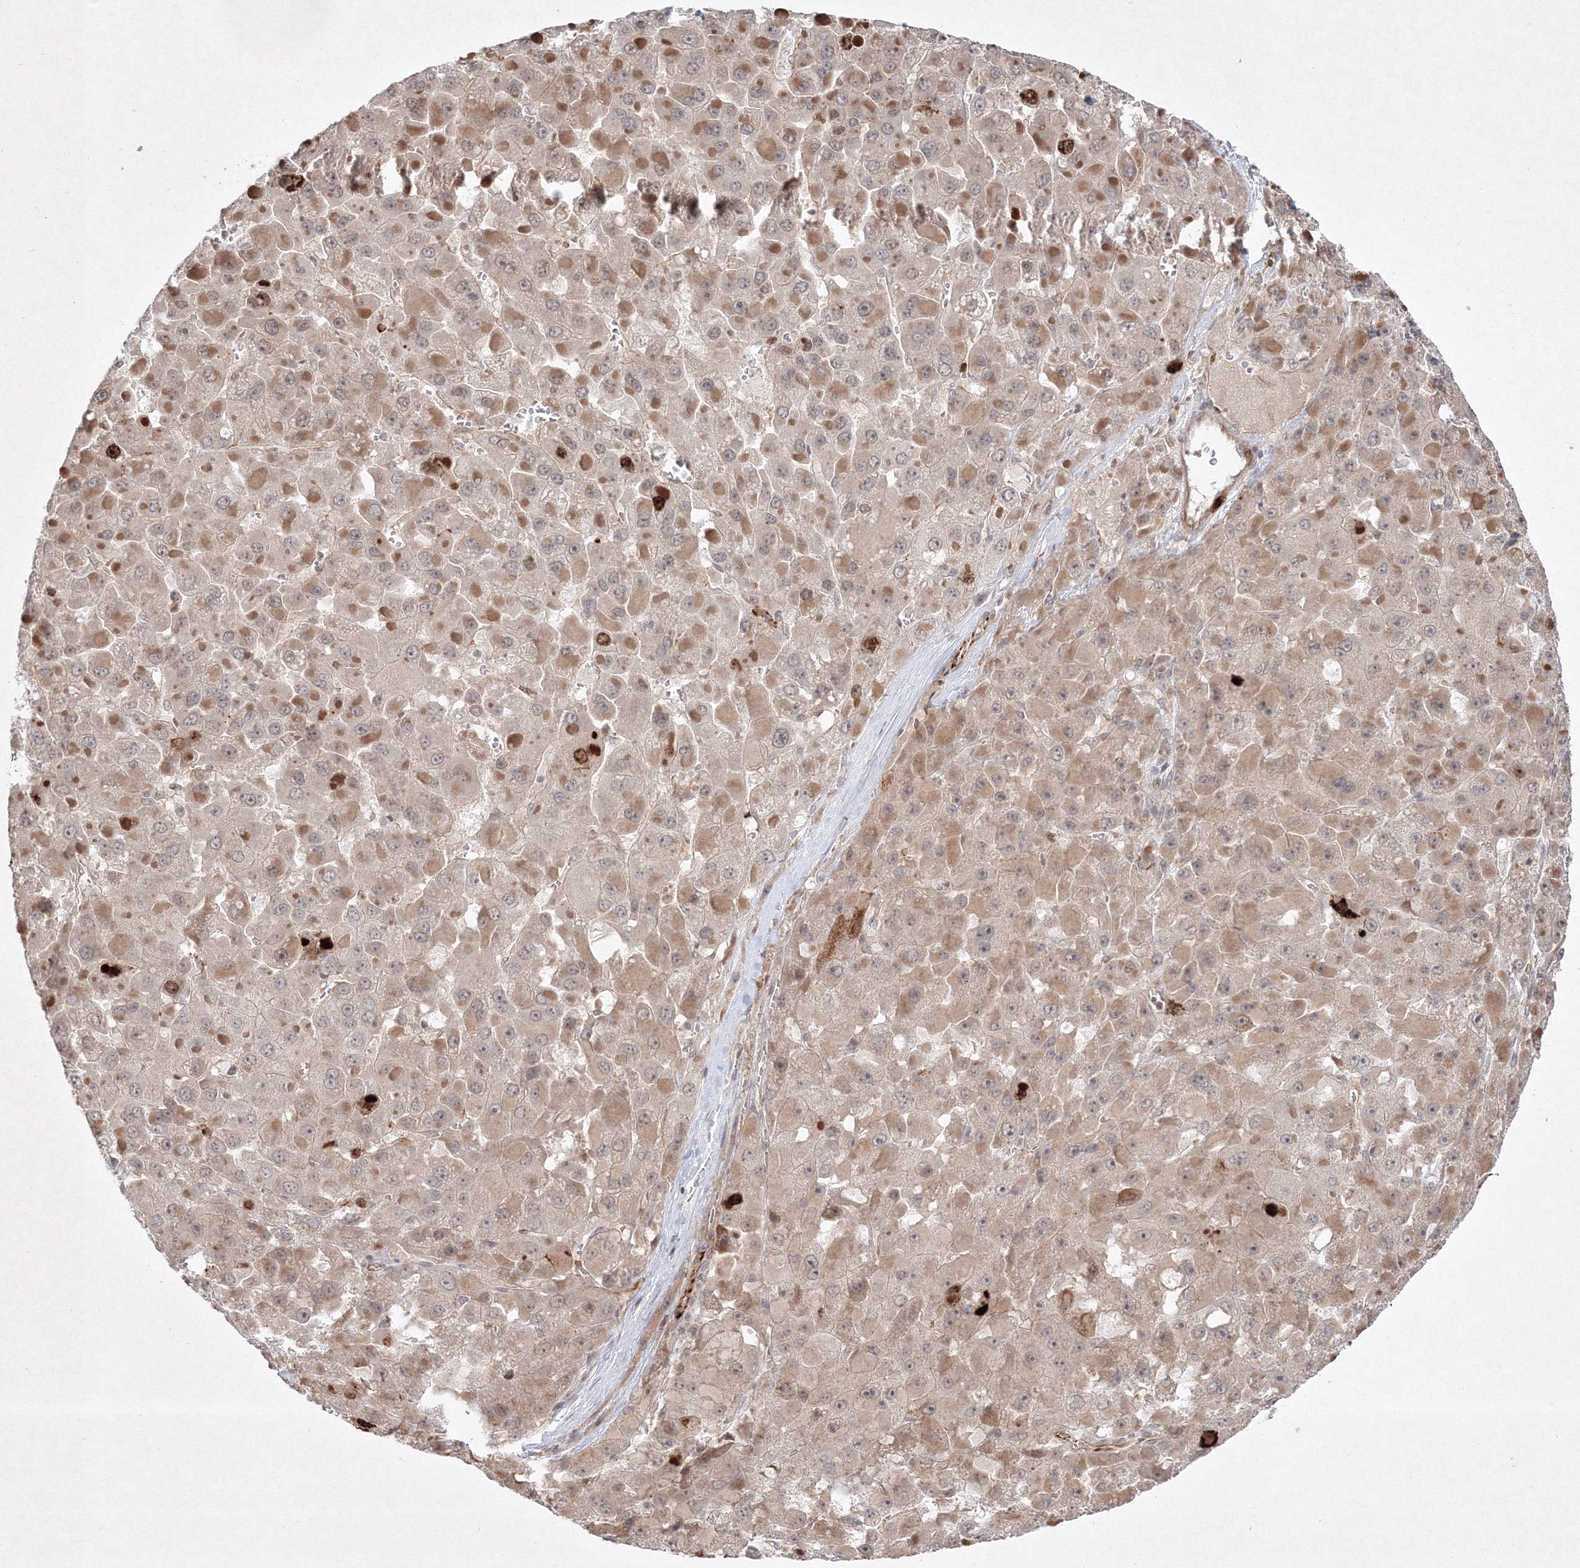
{"staining": {"intensity": "weak", "quantity": ">75%", "location": "cytoplasmic/membranous"}, "tissue": "liver cancer", "cell_type": "Tumor cells", "image_type": "cancer", "snomed": [{"axis": "morphology", "description": "Carcinoma, Hepatocellular, NOS"}, {"axis": "topography", "description": "Liver"}], "caption": "There is low levels of weak cytoplasmic/membranous positivity in tumor cells of liver cancer (hepatocellular carcinoma), as demonstrated by immunohistochemical staining (brown color).", "gene": "KIF20A", "patient": {"sex": "female", "age": 73}}